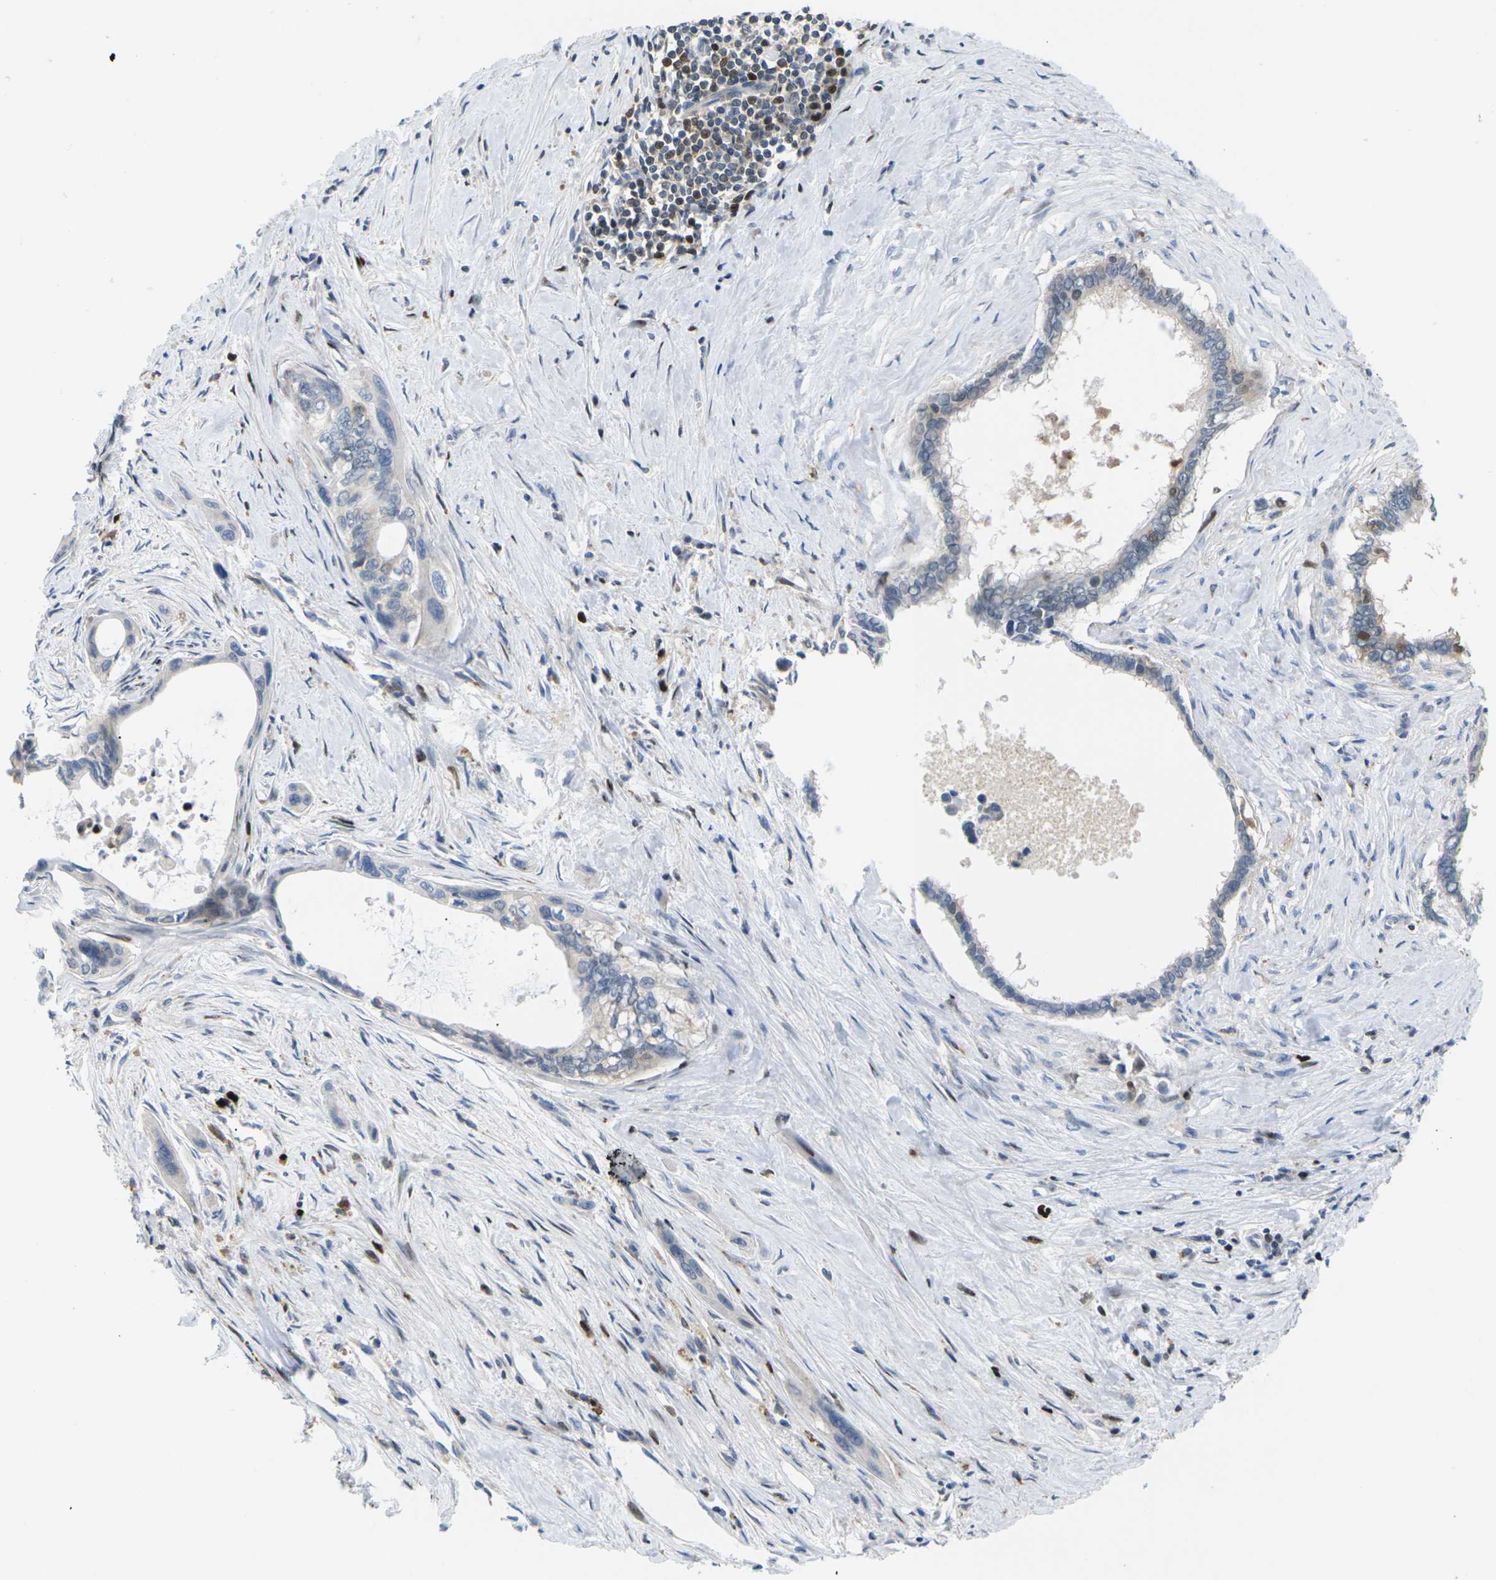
{"staining": {"intensity": "moderate", "quantity": "<25%", "location": "nuclear"}, "tissue": "pancreatic cancer", "cell_type": "Tumor cells", "image_type": "cancer", "snomed": [{"axis": "morphology", "description": "Adenocarcinoma, NOS"}, {"axis": "topography", "description": "Pancreas"}], "caption": "The micrograph demonstrates a brown stain indicating the presence of a protein in the nuclear of tumor cells in pancreatic cancer.", "gene": "RPS6KA3", "patient": {"sex": "male", "age": 73}}